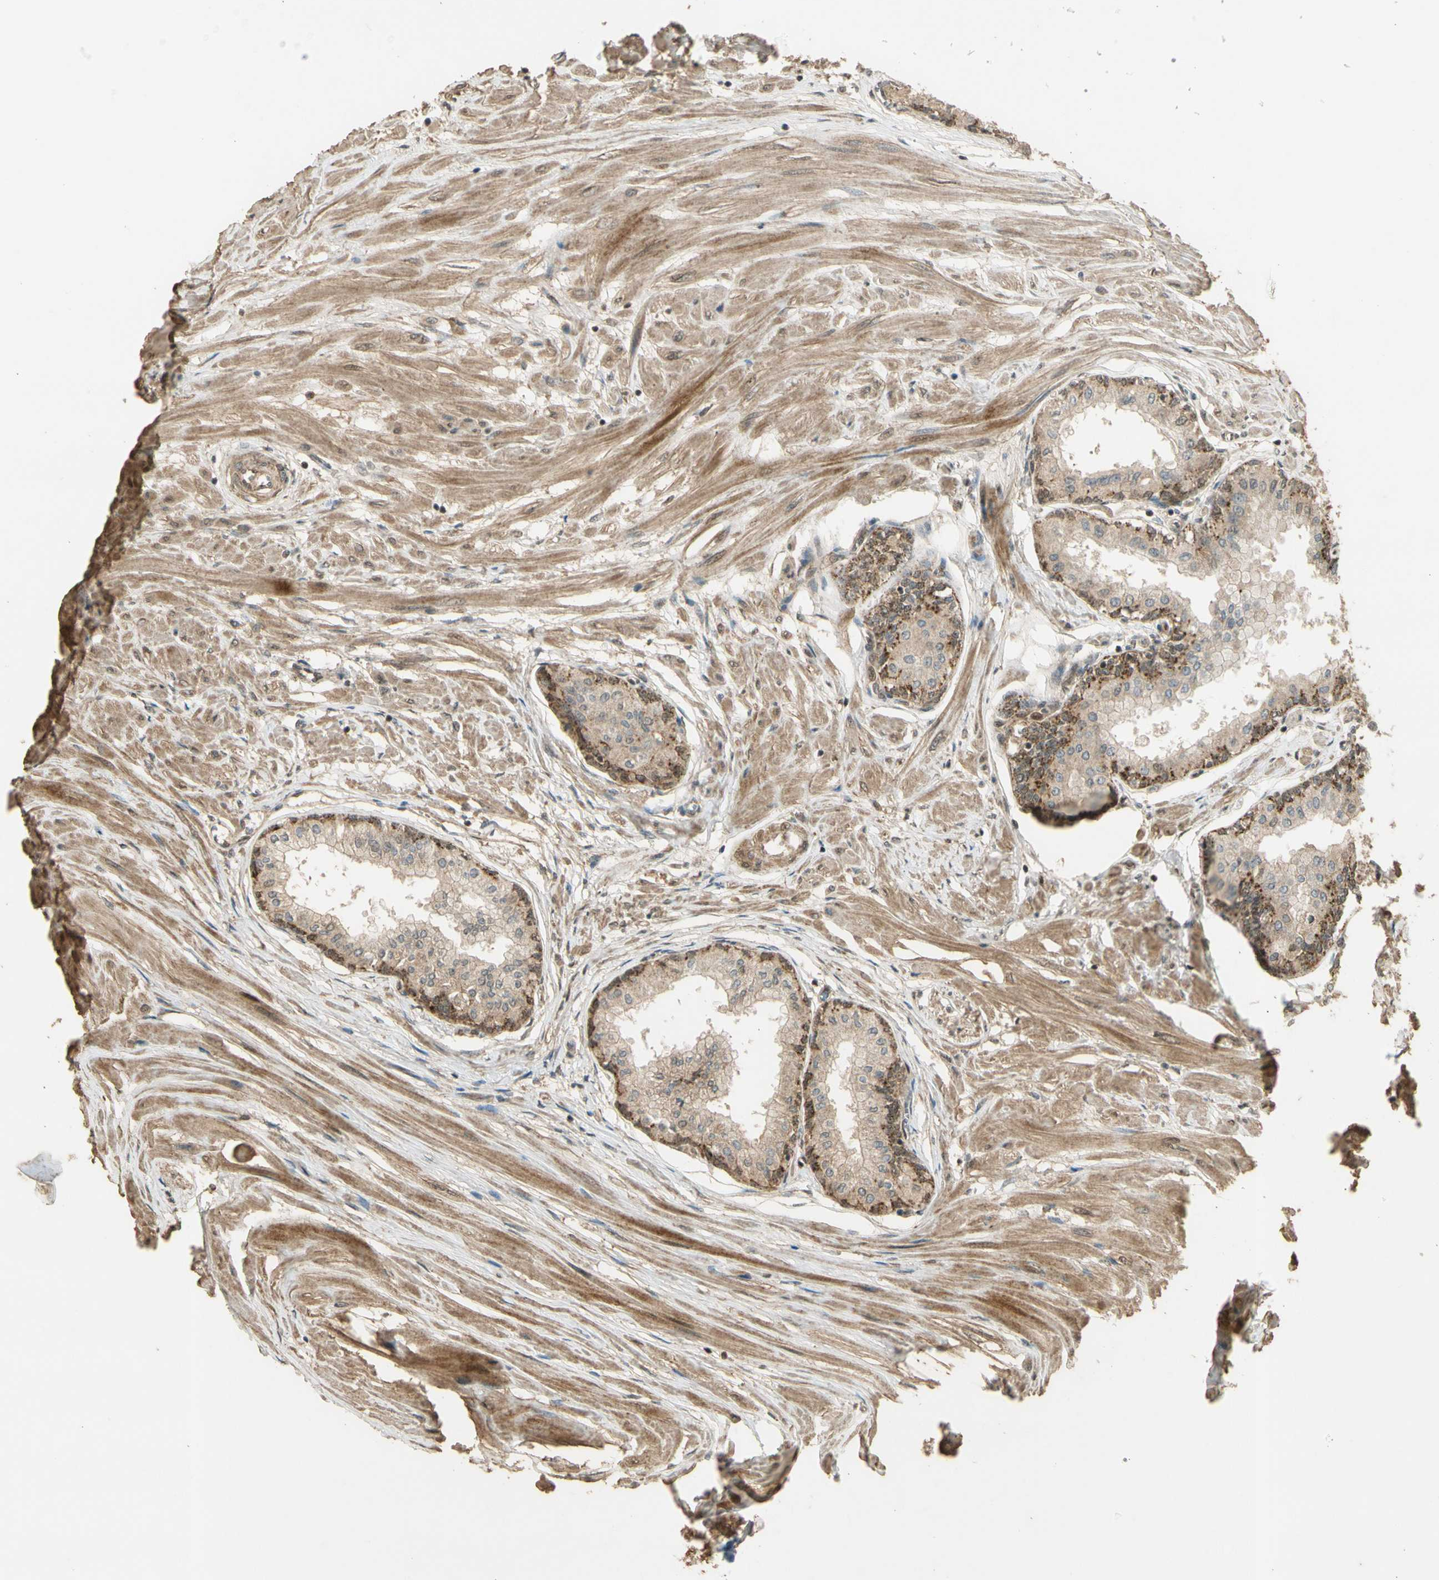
{"staining": {"intensity": "moderate", "quantity": ">75%", "location": "cytoplasmic/membranous,nuclear"}, "tissue": "prostate", "cell_type": "Glandular cells", "image_type": "normal", "snomed": [{"axis": "morphology", "description": "Normal tissue, NOS"}, {"axis": "topography", "description": "Prostate"}, {"axis": "topography", "description": "Seminal veicle"}], "caption": "A micrograph of human prostate stained for a protein demonstrates moderate cytoplasmic/membranous,nuclear brown staining in glandular cells. Using DAB (3,3'-diaminobenzidine) (brown) and hematoxylin (blue) stains, captured at high magnification using brightfield microscopy.", "gene": "GMEB2", "patient": {"sex": "male", "age": 60}}